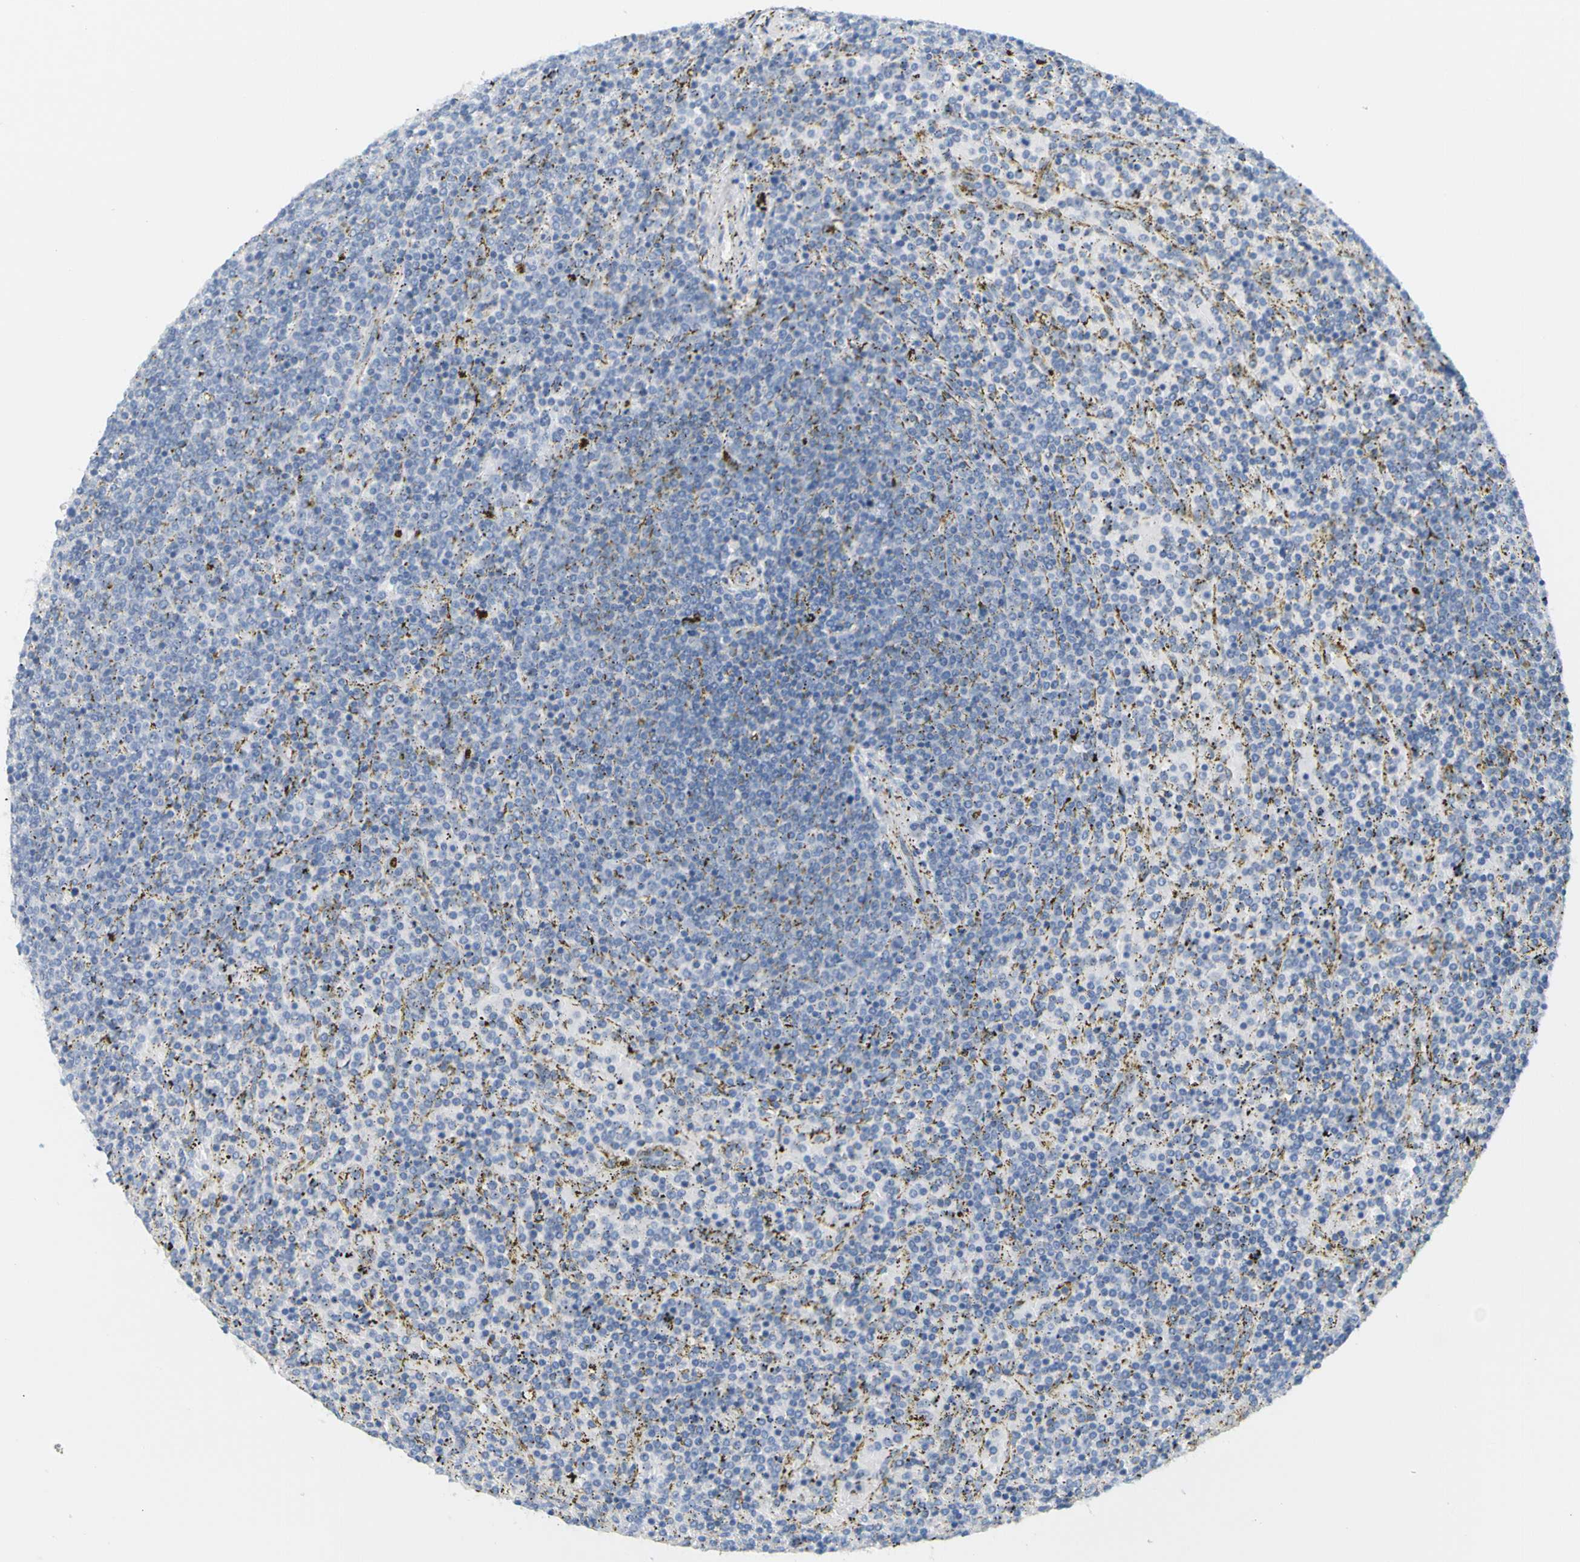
{"staining": {"intensity": "negative", "quantity": "none", "location": "none"}, "tissue": "lymphoma", "cell_type": "Tumor cells", "image_type": "cancer", "snomed": [{"axis": "morphology", "description": "Malignant lymphoma, non-Hodgkin's type, Low grade"}, {"axis": "topography", "description": "Spleen"}], "caption": "The immunohistochemistry histopathology image has no significant staining in tumor cells of low-grade malignant lymphoma, non-Hodgkin's type tissue.", "gene": "OPN1SW", "patient": {"sex": "female", "age": 77}}